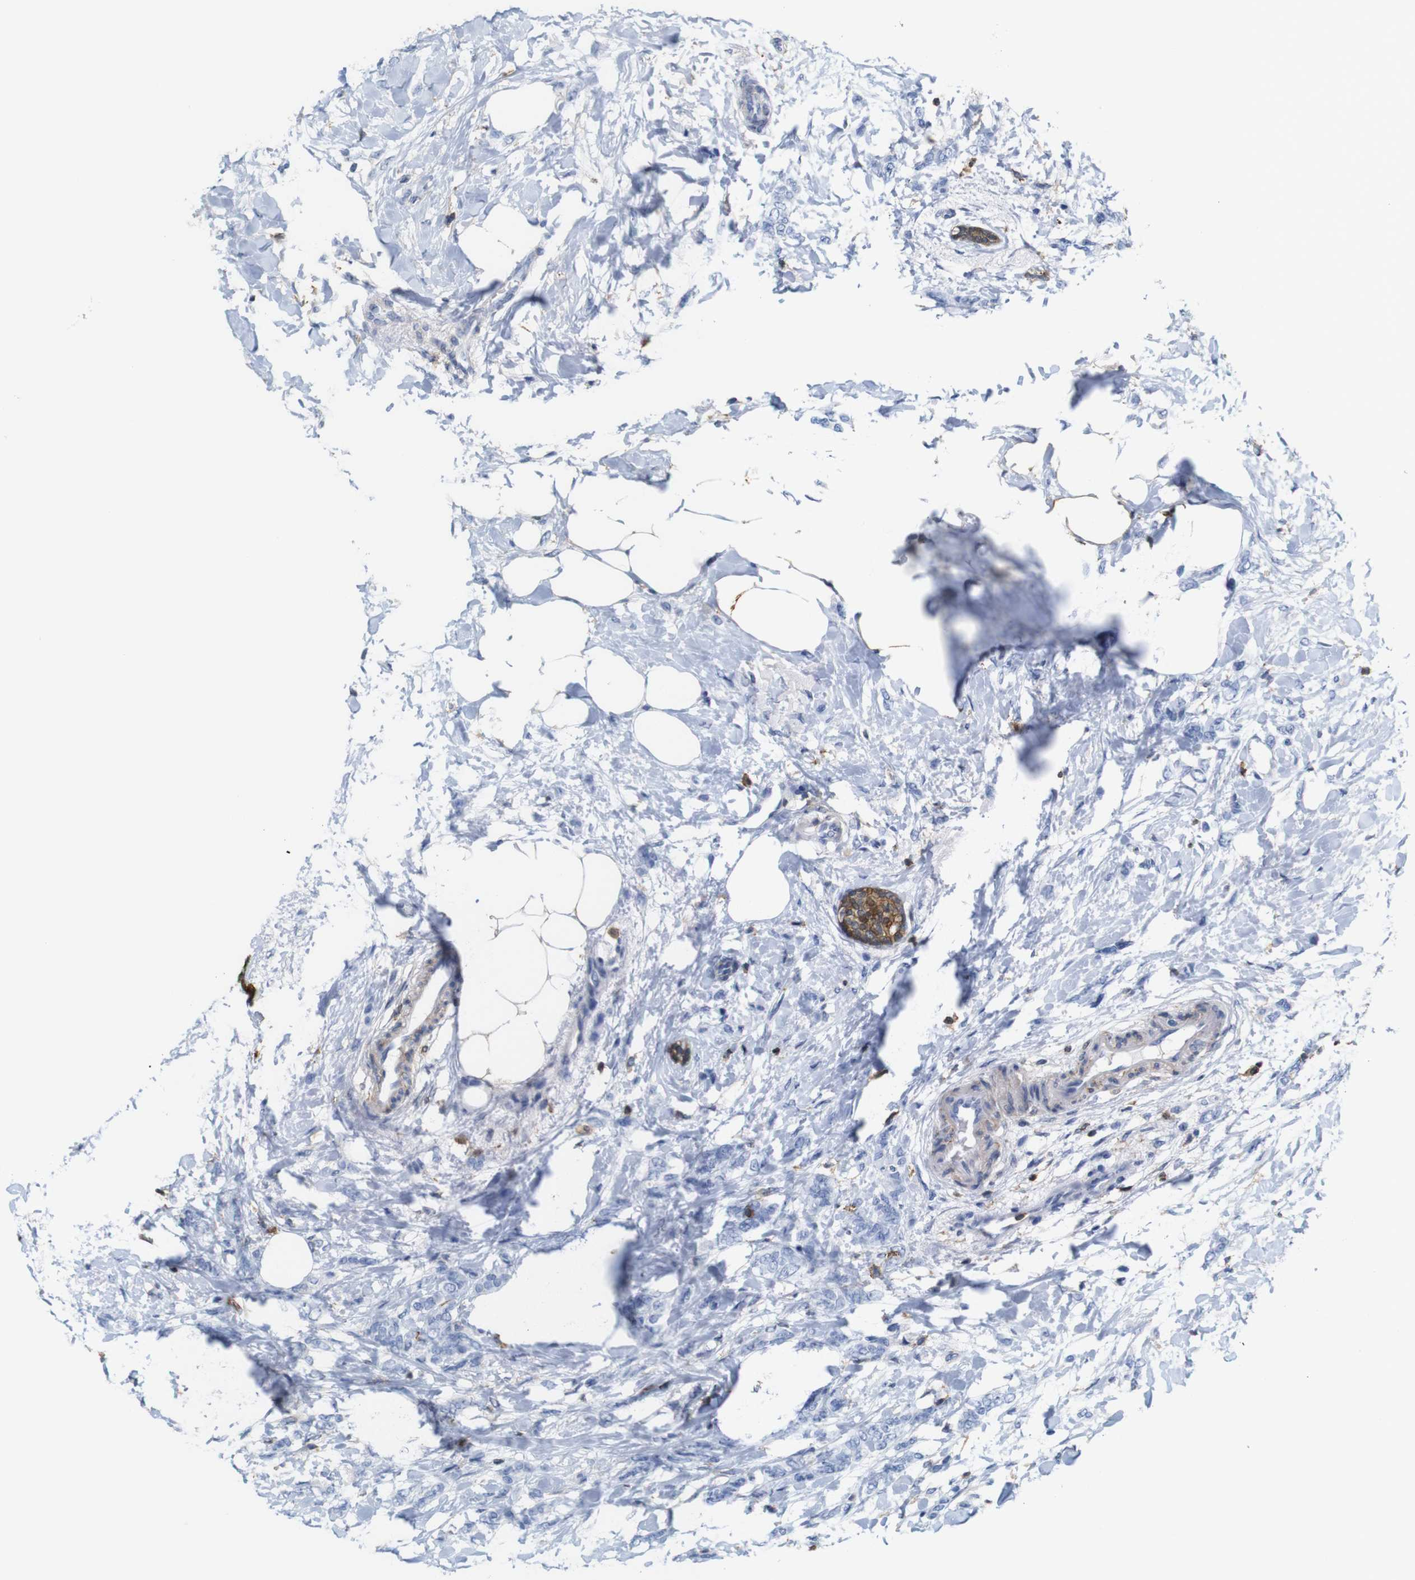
{"staining": {"intensity": "negative", "quantity": "none", "location": "none"}, "tissue": "breast cancer", "cell_type": "Tumor cells", "image_type": "cancer", "snomed": [{"axis": "morphology", "description": "Lobular carcinoma, in situ"}, {"axis": "morphology", "description": "Lobular carcinoma"}, {"axis": "topography", "description": "Breast"}], "caption": "The micrograph demonstrates no staining of tumor cells in breast cancer.", "gene": "ANXA1", "patient": {"sex": "female", "age": 41}}